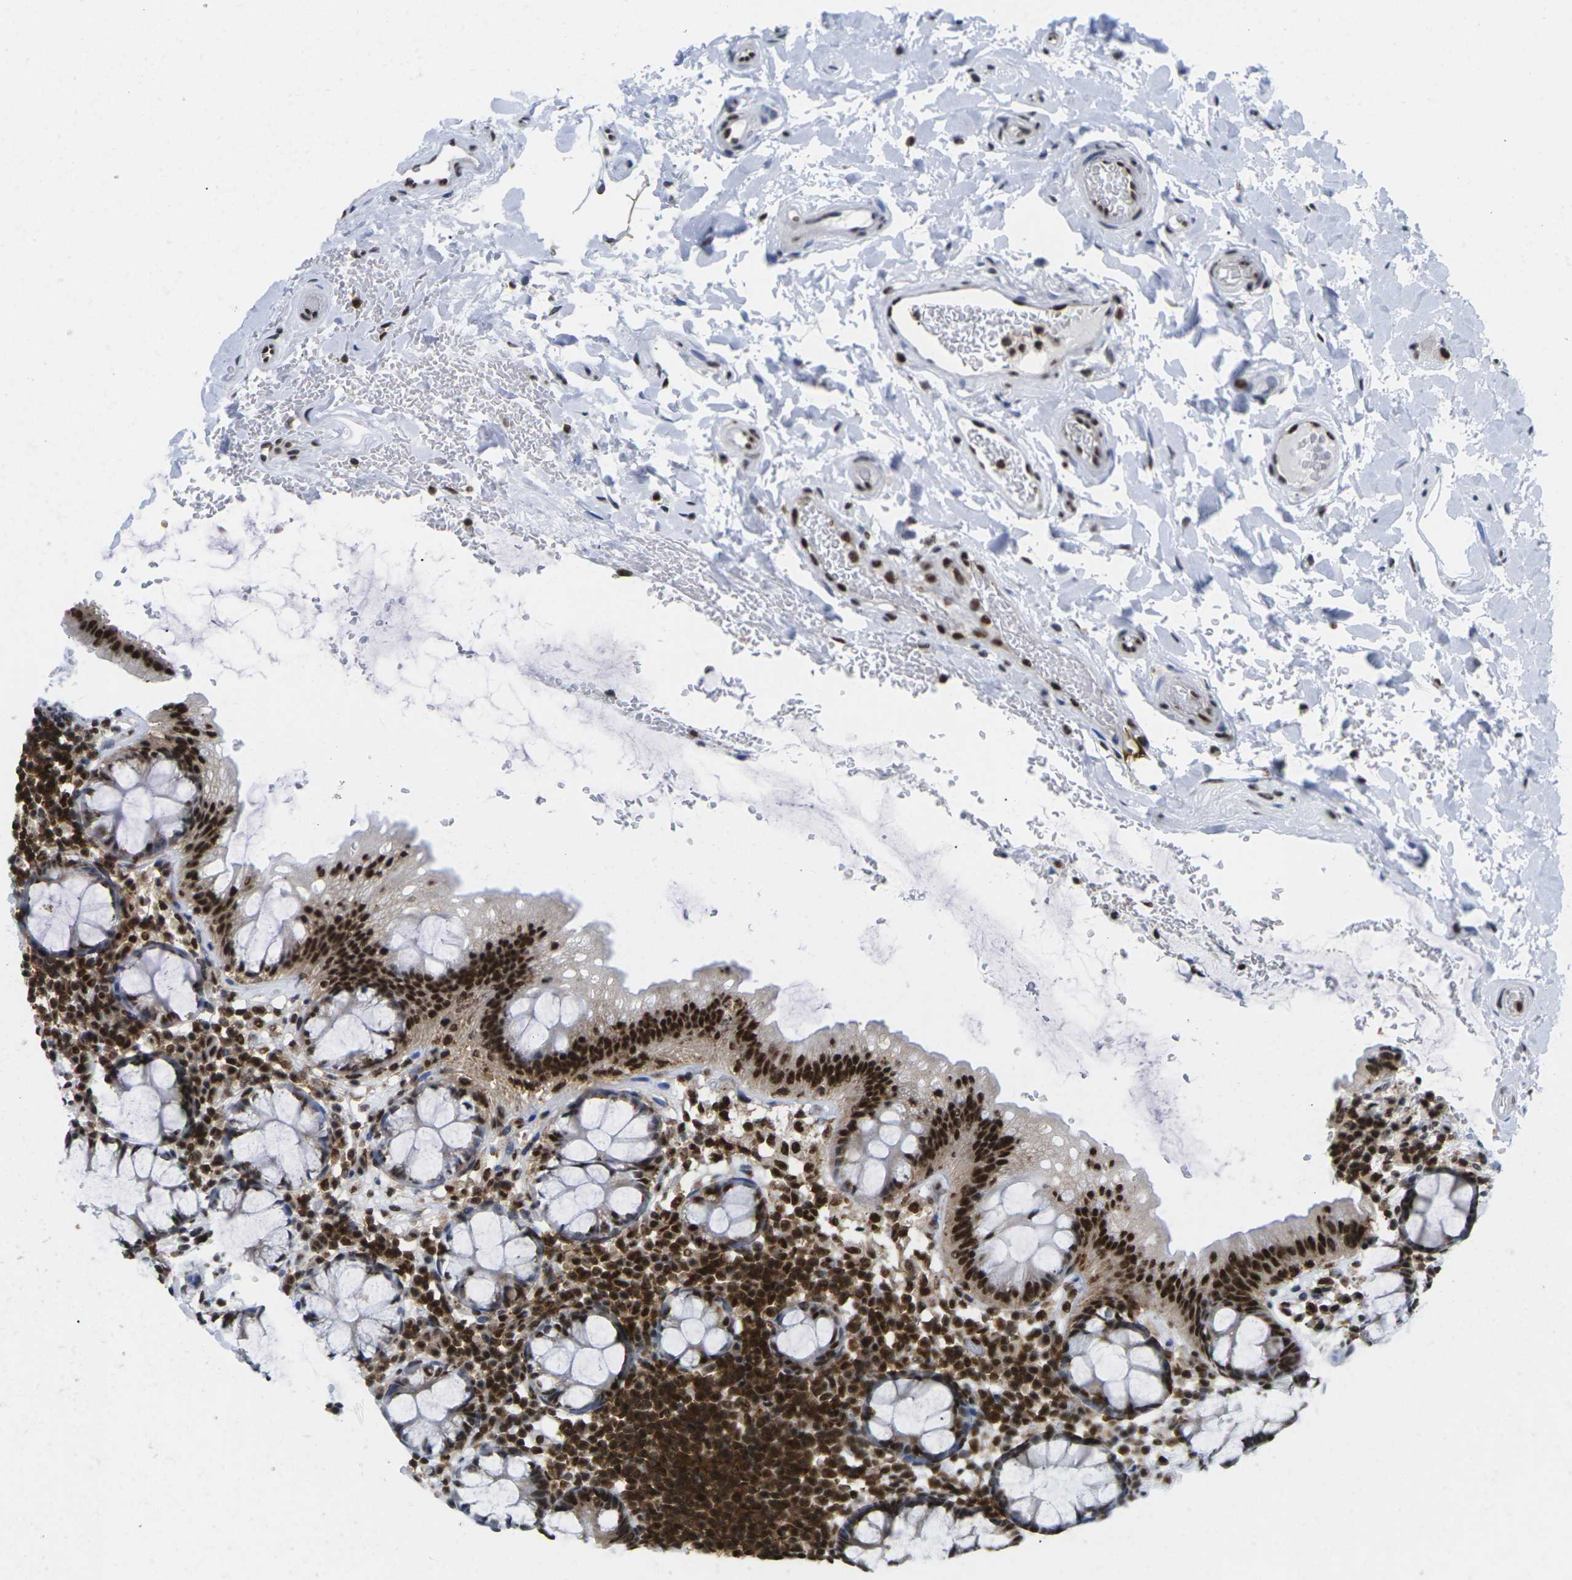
{"staining": {"intensity": "strong", "quantity": ">75%", "location": "nuclear"}, "tissue": "colon", "cell_type": "Endothelial cells", "image_type": "normal", "snomed": [{"axis": "morphology", "description": "Normal tissue, NOS"}, {"axis": "topography", "description": "Colon"}], "caption": "This photomicrograph reveals immunohistochemistry (IHC) staining of unremarkable human colon, with high strong nuclear positivity in about >75% of endothelial cells.", "gene": "MAGOH", "patient": {"sex": "female", "age": 80}}